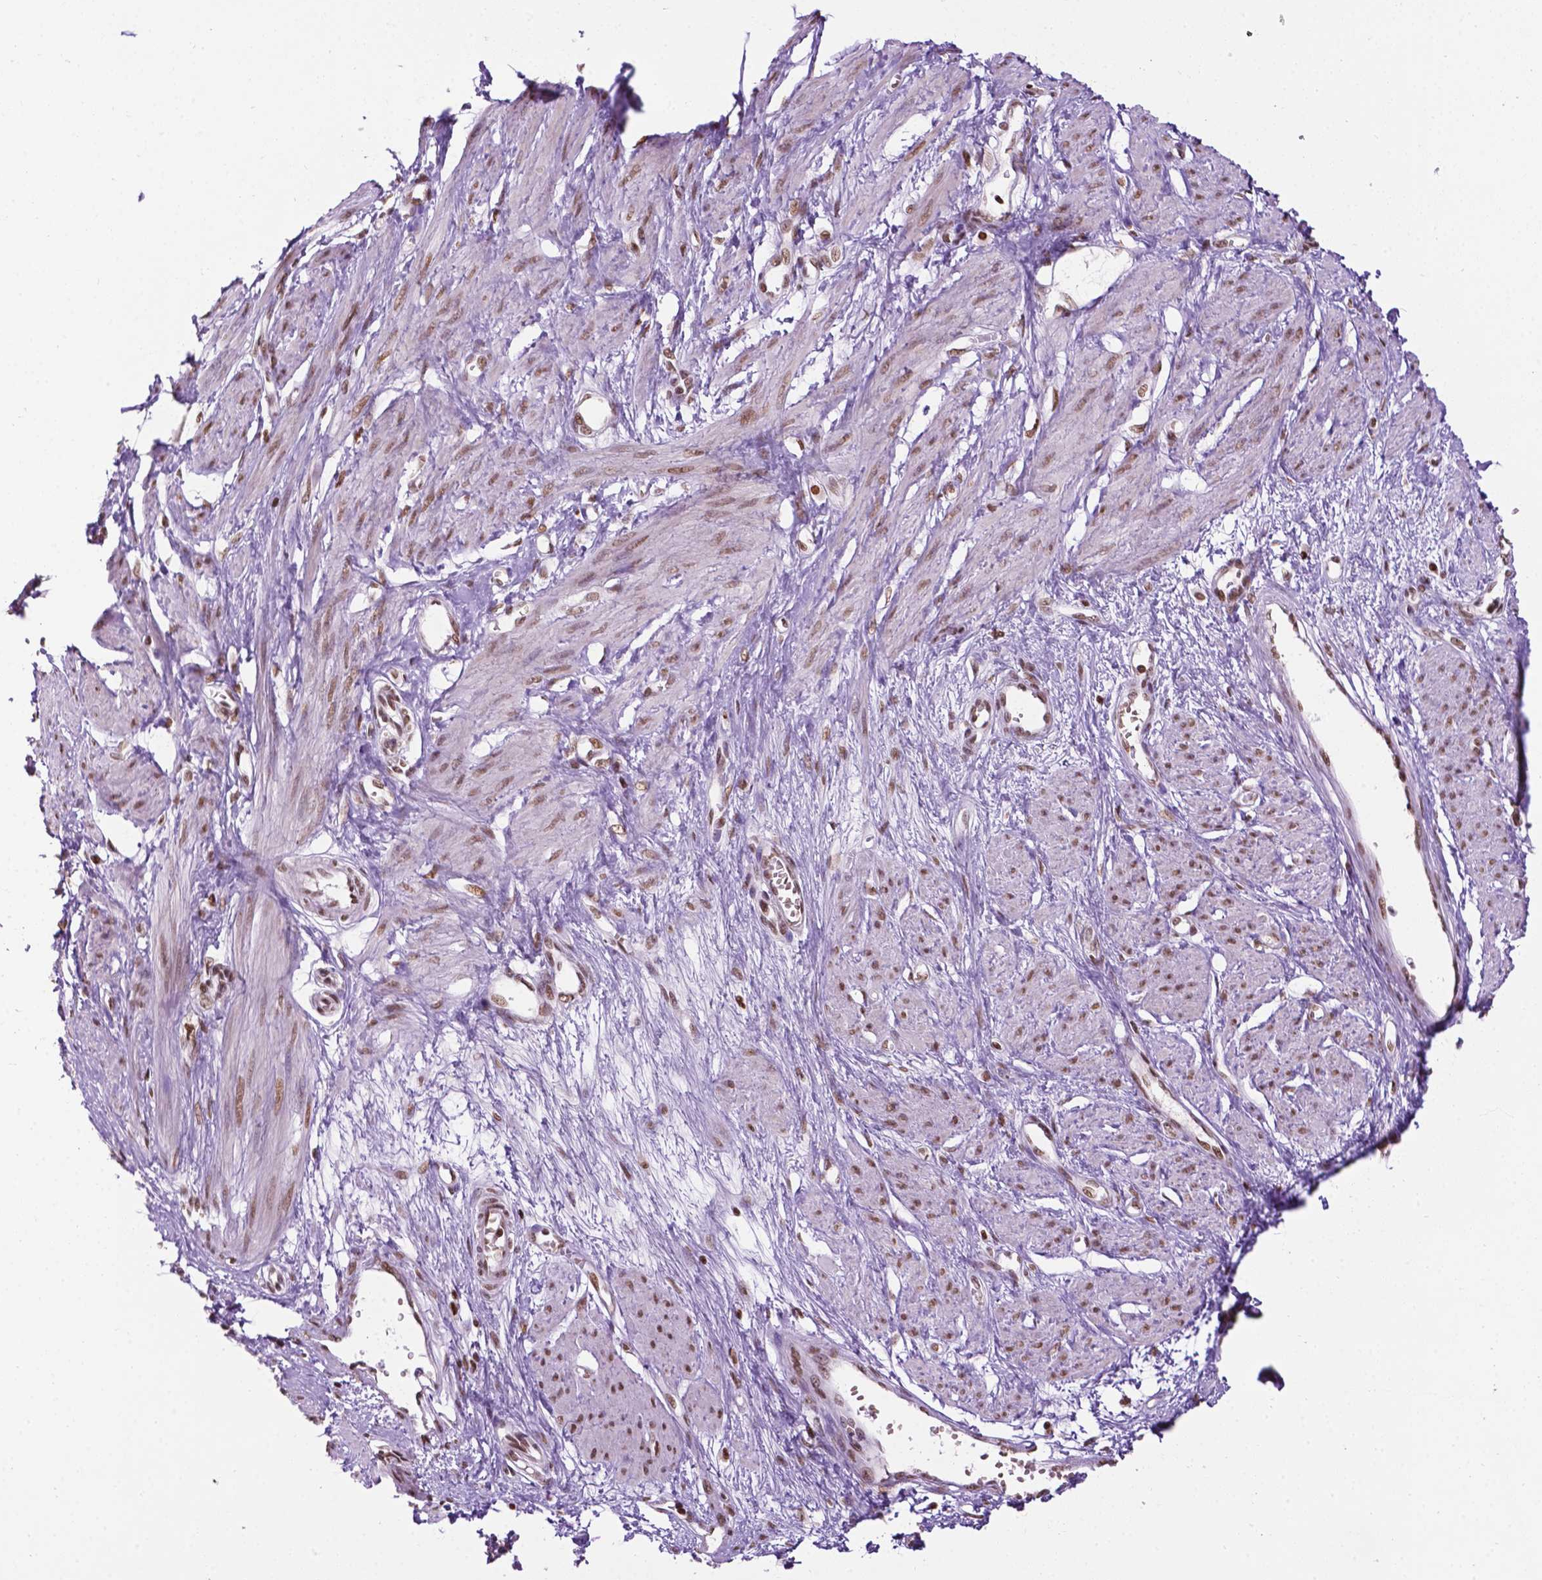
{"staining": {"intensity": "moderate", "quantity": "25%-75%", "location": "nuclear"}, "tissue": "smooth muscle", "cell_type": "Smooth muscle cells", "image_type": "normal", "snomed": [{"axis": "morphology", "description": "Normal tissue, NOS"}, {"axis": "topography", "description": "Smooth muscle"}, {"axis": "topography", "description": "Uterus"}], "caption": "A high-resolution image shows IHC staining of unremarkable smooth muscle, which exhibits moderate nuclear expression in approximately 25%-75% of smooth muscle cells. The staining is performed using DAB brown chromogen to label protein expression. The nuclei are counter-stained blue using hematoxylin.", "gene": "COL23A1", "patient": {"sex": "female", "age": 39}}